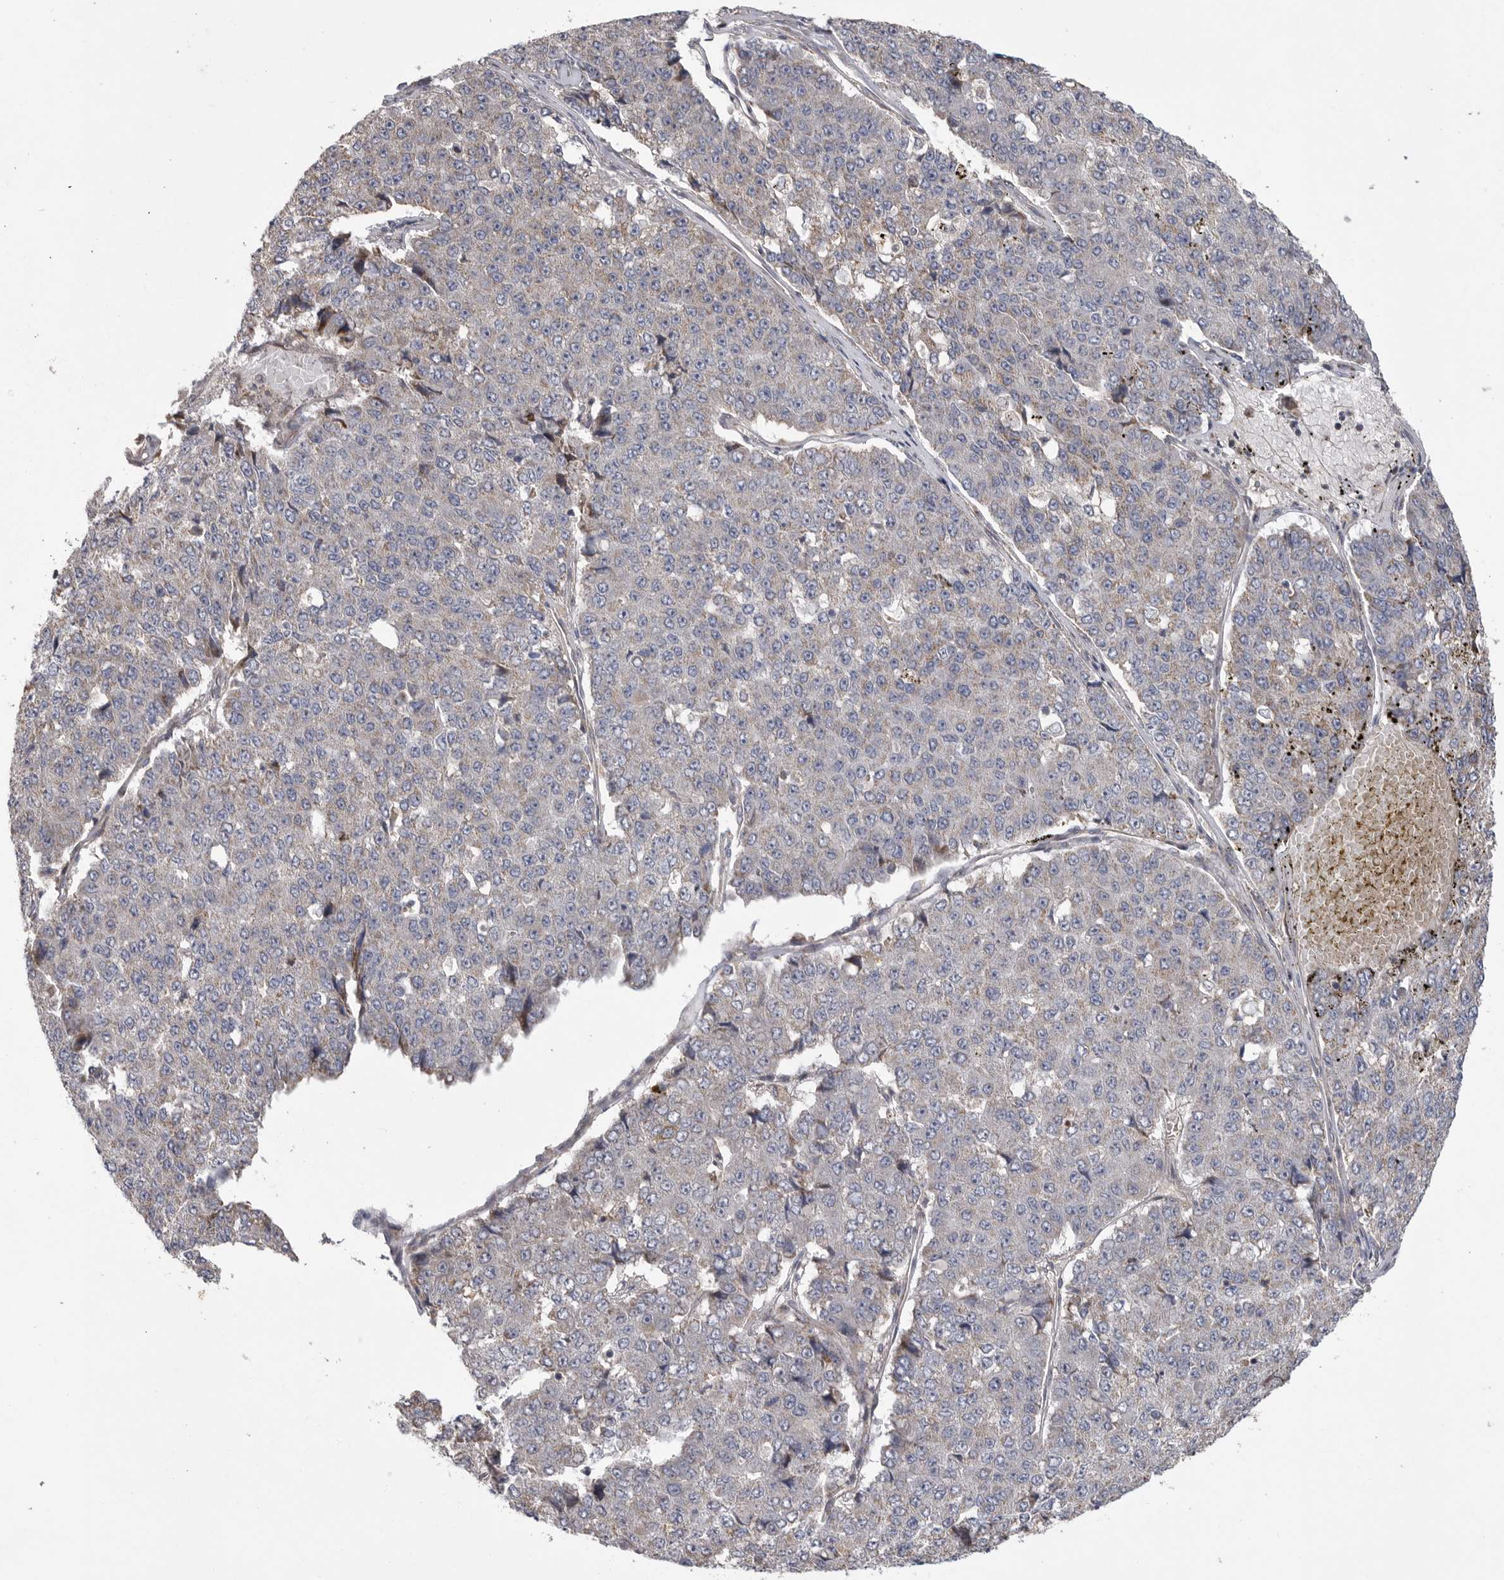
{"staining": {"intensity": "negative", "quantity": "none", "location": "none"}, "tissue": "pancreatic cancer", "cell_type": "Tumor cells", "image_type": "cancer", "snomed": [{"axis": "morphology", "description": "Adenocarcinoma, NOS"}, {"axis": "topography", "description": "Pancreas"}], "caption": "A micrograph of pancreatic cancer stained for a protein displays no brown staining in tumor cells.", "gene": "CRP", "patient": {"sex": "male", "age": 50}}